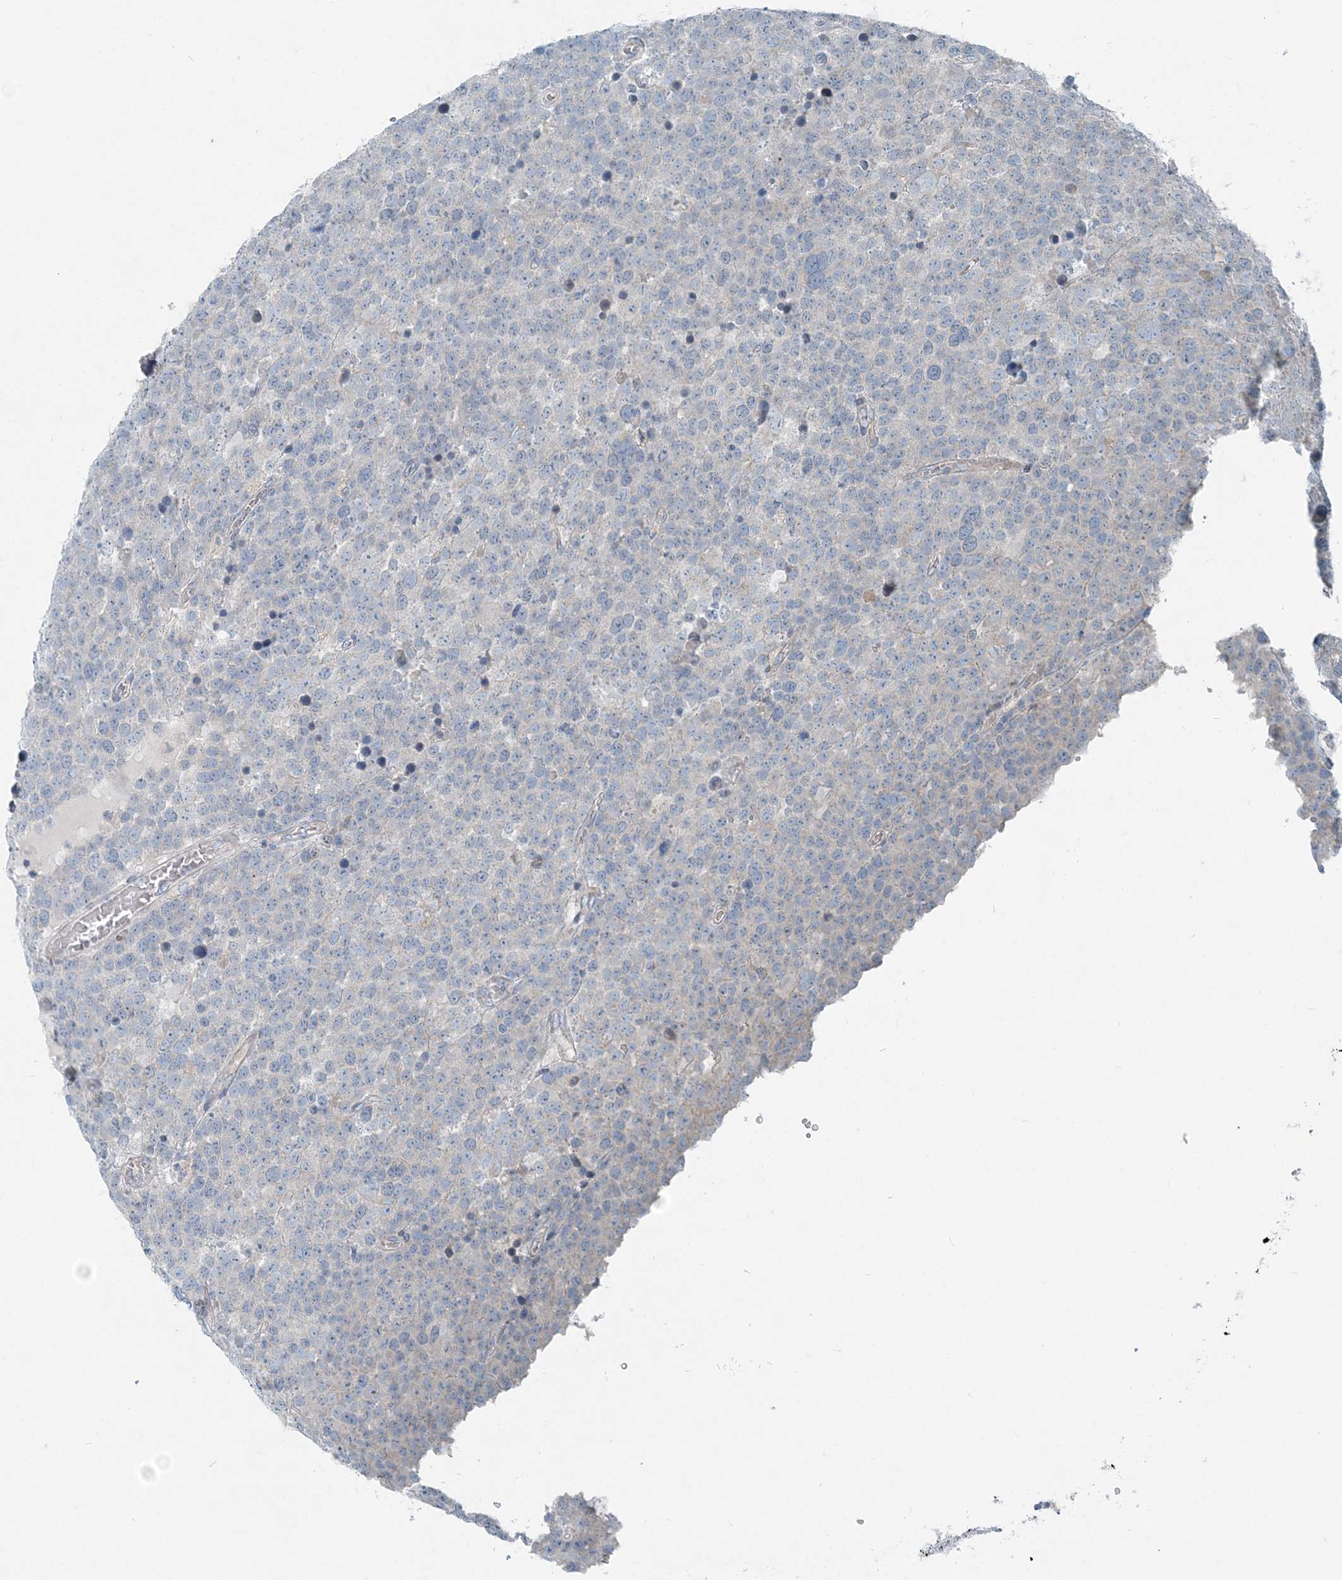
{"staining": {"intensity": "negative", "quantity": "none", "location": "none"}, "tissue": "testis cancer", "cell_type": "Tumor cells", "image_type": "cancer", "snomed": [{"axis": "morphology", "description": "Seminoma, NOS"}, {"axis": "topography", "description": "Testis"}], "caption": "This is an immunohistochemistry micrograph of human testis cancer (seminoma). There is no expression in tumor cells.", "gene": "INTU", "patient": {"sex": "male", "age": 71}}